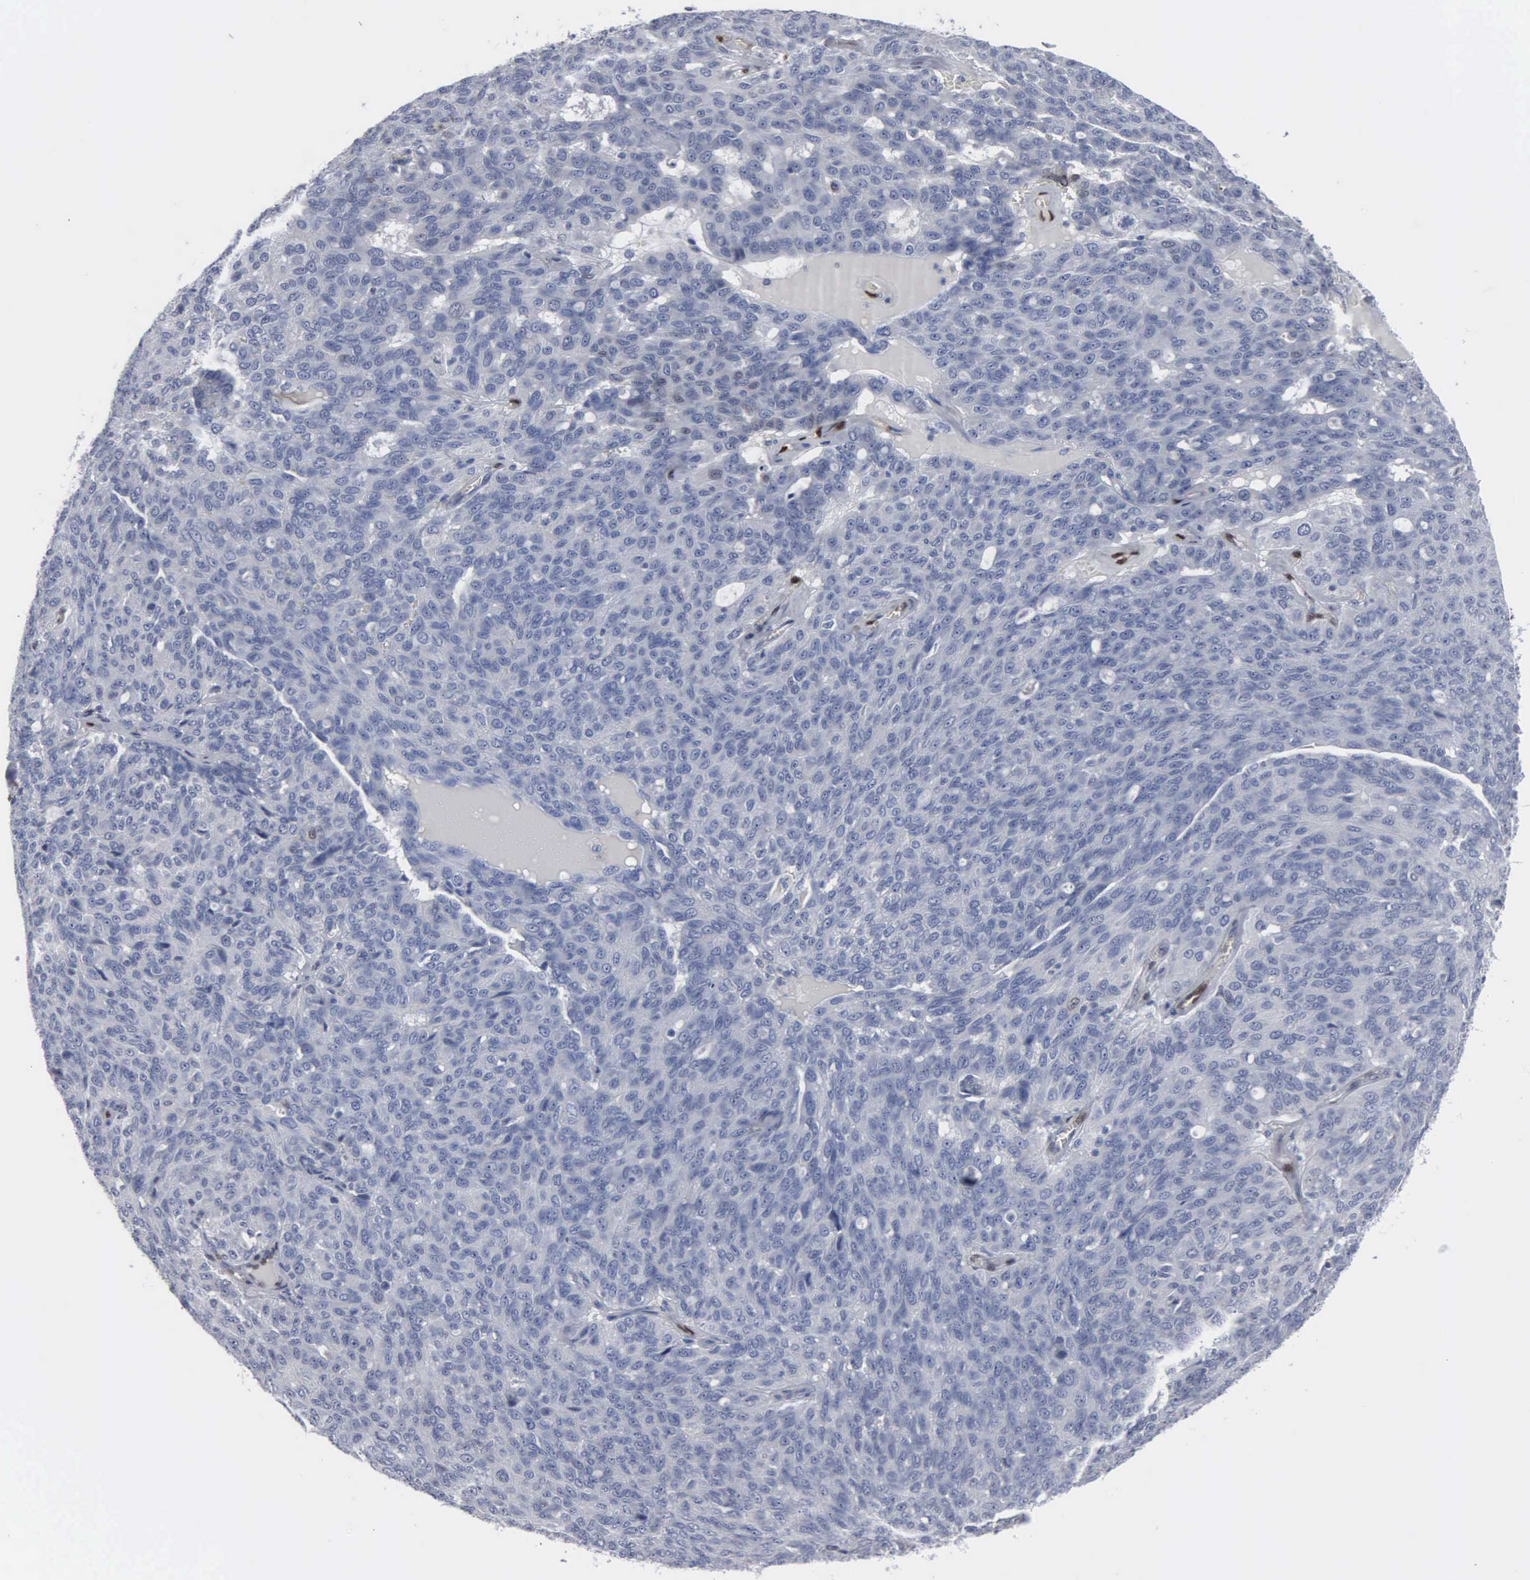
{"staining": {"intensity": "negative", "quantity": "none", "location": "none"}, "tissue": "ovarian cancer", "cell_type": "Tumor cells", "image_type": "cancer", "snomed": [{"axis": "morphology", "description": "Carcinoma, endometroid"}, {"axis": "topography", "description": "Ovary"}], "caption": "This is a photomicrograph of immunohistochemistry staining of ovarian cancer (endometroid carcinoma), which shows no staining in tumor cells. (DAB immunohistochemistry (IHC), high magnification).", "gene": "FGF2", "patient": {"sex": "female", "age": 60}}